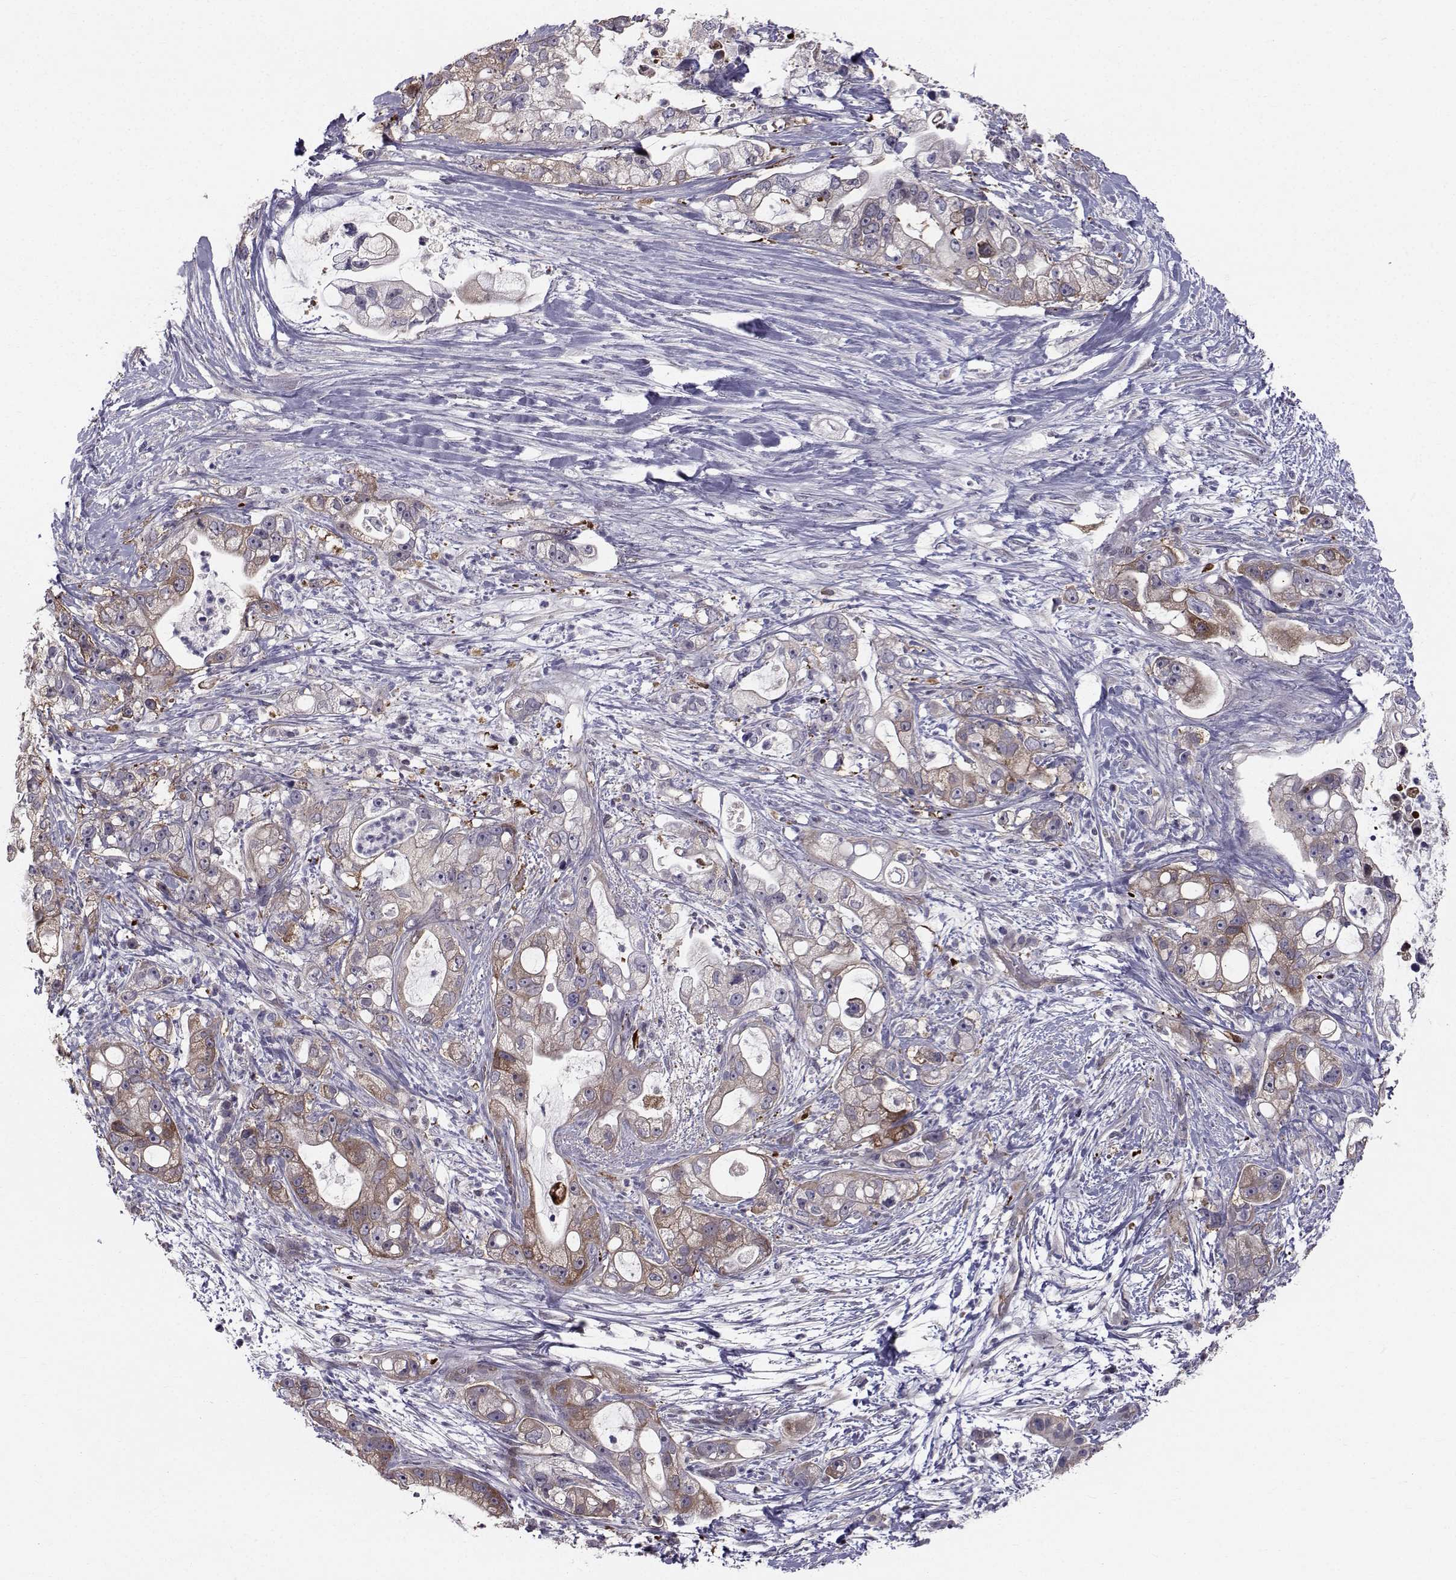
{"staining": {"intensity": "weak", "quantity": "25%-75%", "location": "cytoplasmic/membranous"}, "tissue": "pancreatic cancer", "cell_type": "Tumor cells", "image_type": "cancer", "snomed": [{"axis": "morphology", "description": "Adenocarcinoma, NOS"}, {"axis": "topography", "description": "Pancreas"}], "caption": "Immunohistochemistry of pancreatic adenocarcinoma exhibits low levels of weak cytoplasmic/membranous expression in about 25%-75% of tumor cells.", "gene": "HSP90AB1", "patient": {"sex": "female", "age": 69}}